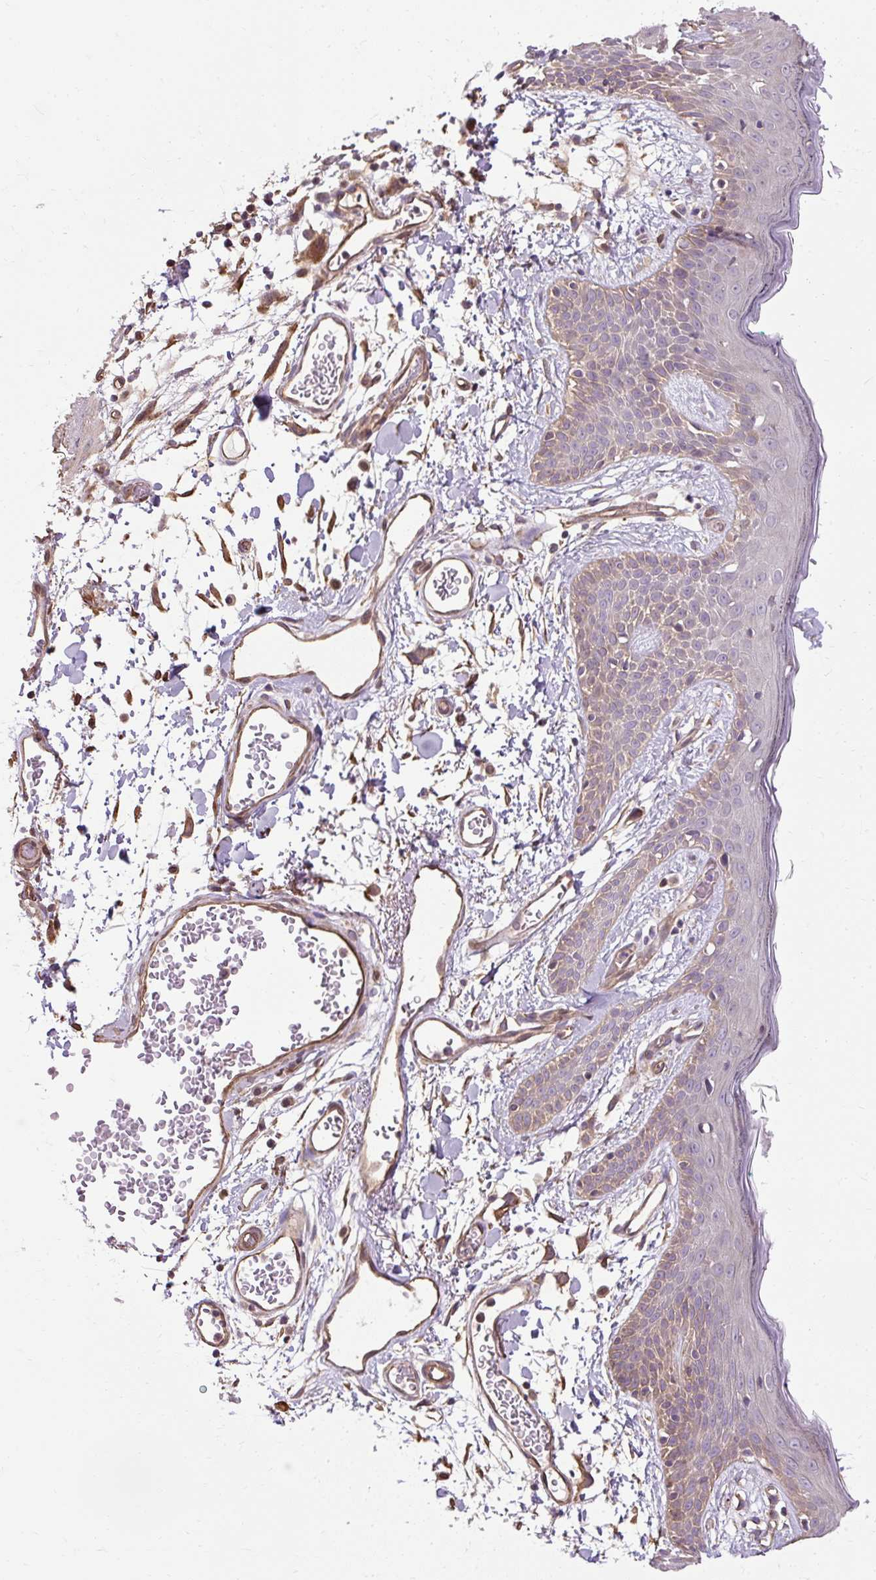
{"staining": {"intensity": "moderate", "quantity": ">75%", "location": "cytoplasmic/membranous"}, "tissue": "skin", "cell_type": "Fibroblasts", "image_type": "normal", "snomed": [{"axis": "morphology", "description": "Normal tissue, NOS"}, {"axis": "topography", "description": "Skin"}], "caption": "IHC of normal skin demonstrates medium levels of moderate cytoplasmic/membranous staining in approximately >75% of fibroblasts.", "gene": "FLRT1", "patient": {"sex": "male", "age": 79}}